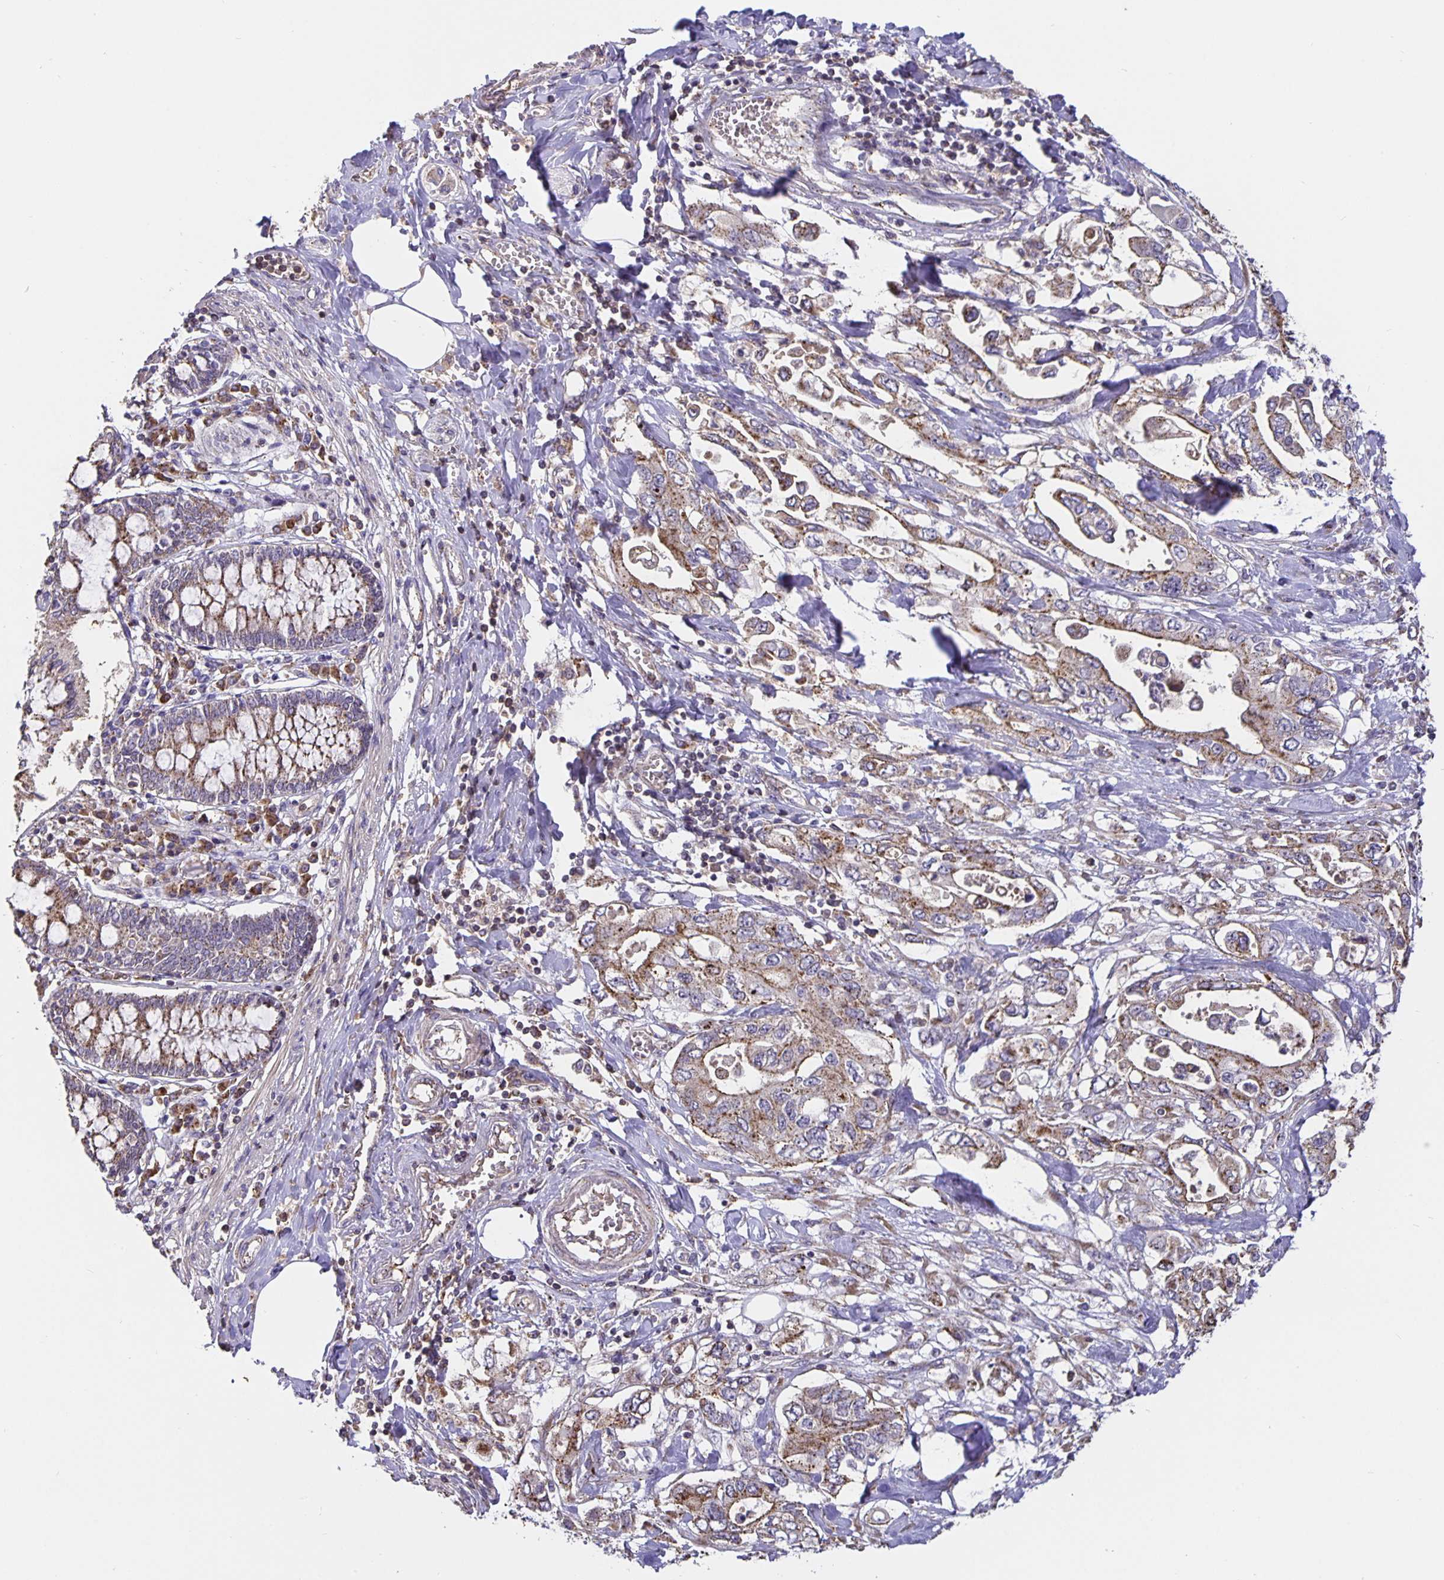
{"staining": {"intensity": "moderate", "quantity": "25%-75%", "location": "cytoplasmic/membranous"}, "tissue": "pancreatic cancer", "cell_type": "Tumor cells", "image_type": "cancer", "snomed": [{"axis": "morphology", "description": "Adenocarcinoma, NOS"}, {"axis": "topography", "description": "Pancreas"}], "caption": "Adenocarcinoma (pancreatic) tissue displays moderate cytoplasmic/membranous expression in approximately 25%-75% of tumor cells", "gene": "TMEM71", "patient": {"sex": "female", "age": 63}}